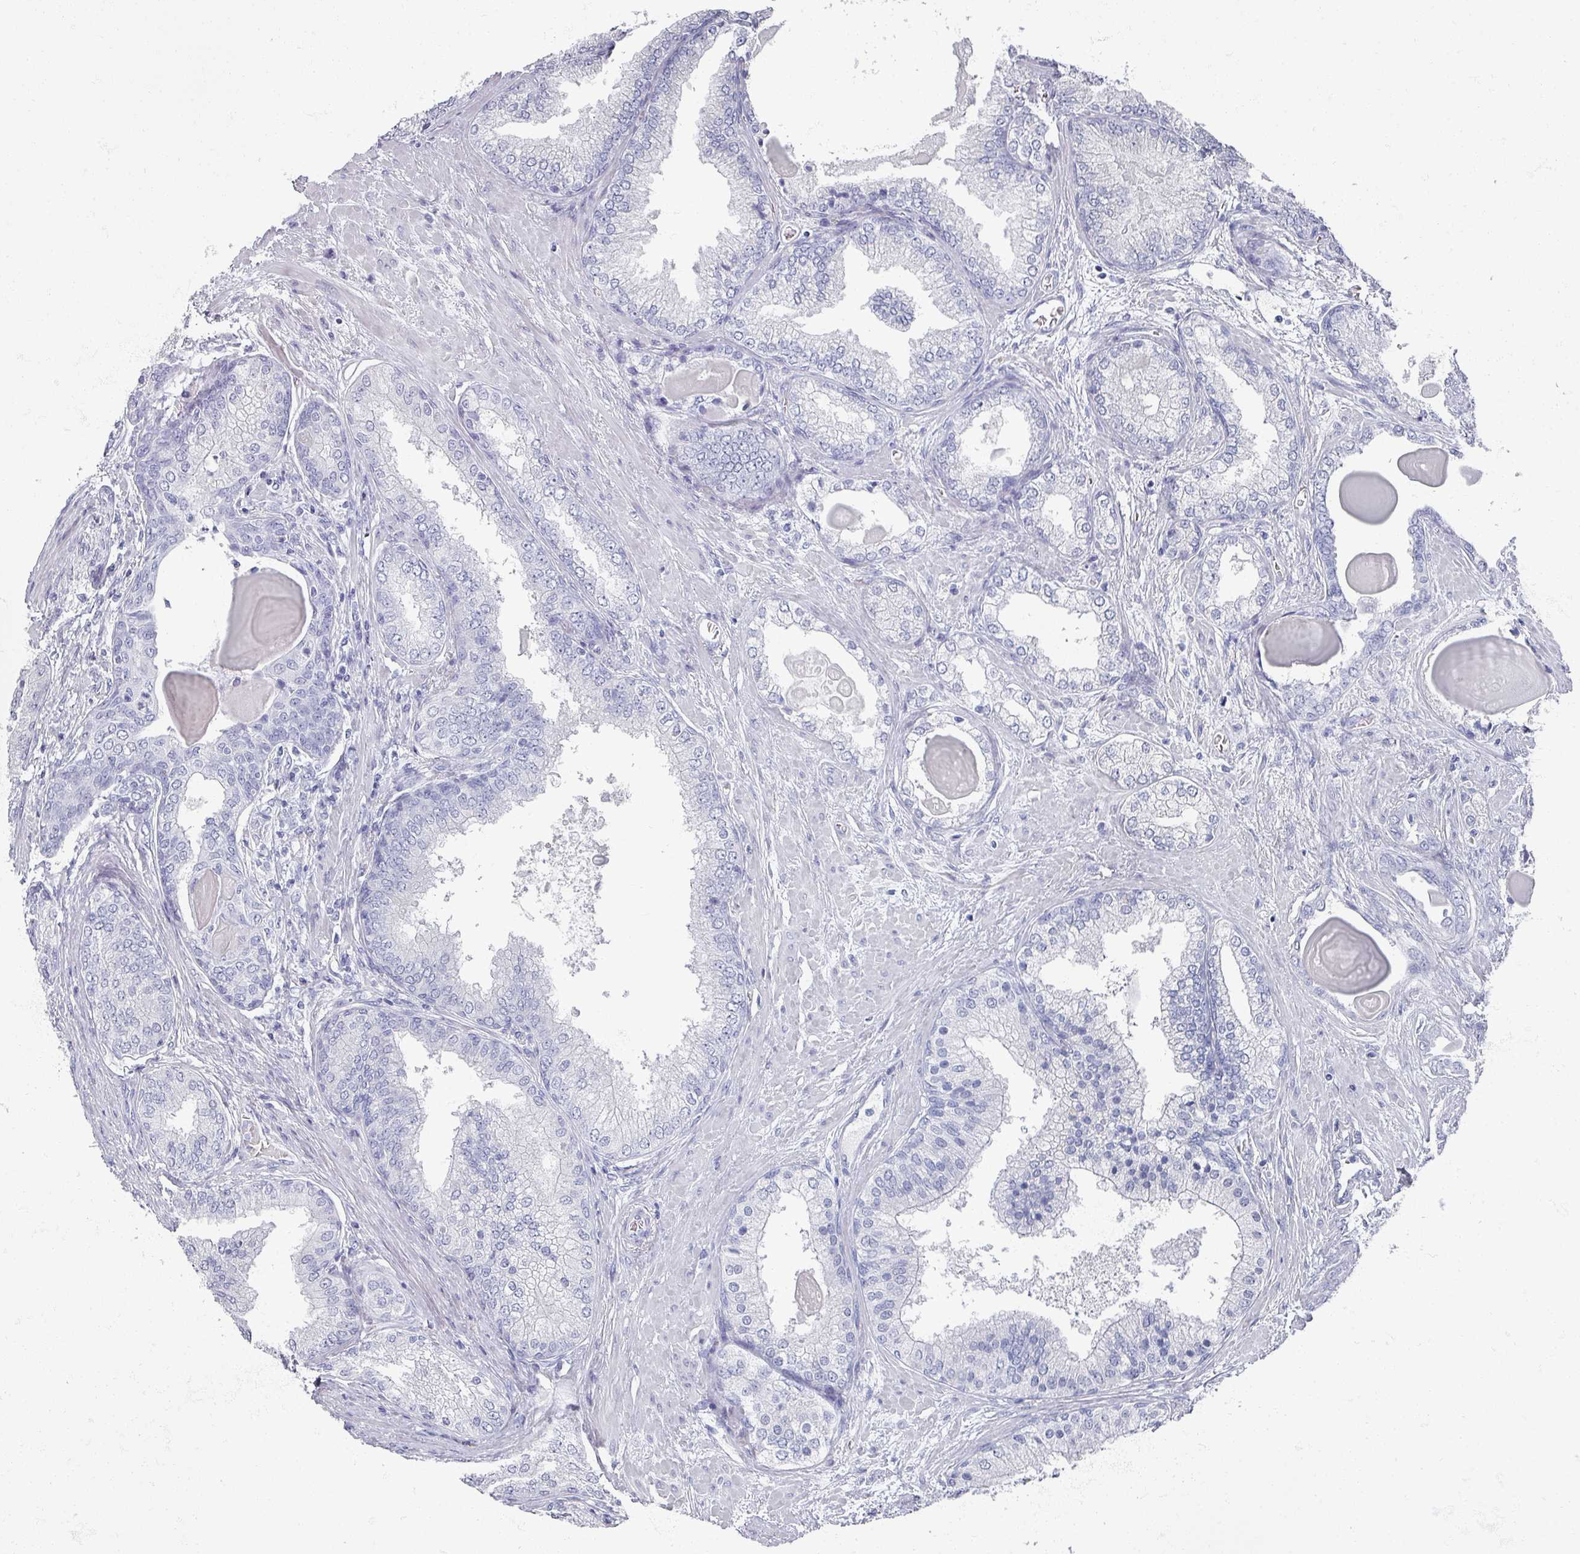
{"staining": {"intensity": "negative", "quantity": "none", "location": "none"}, "tissue": "prostate cancer", "cell_type": "Tumor cells", "image_type": "cancer", "snomed": [{"axis": "morphology", "description": "Adenocarcinoma, High grade"}, {"axis": "topography", "description": "Prostate"}], "caption": "Protein analysis of prostate cancer displays no significant staining in tumor cells.", "gene": "OMG", "patient": {"sex": "male", "age": 63}}